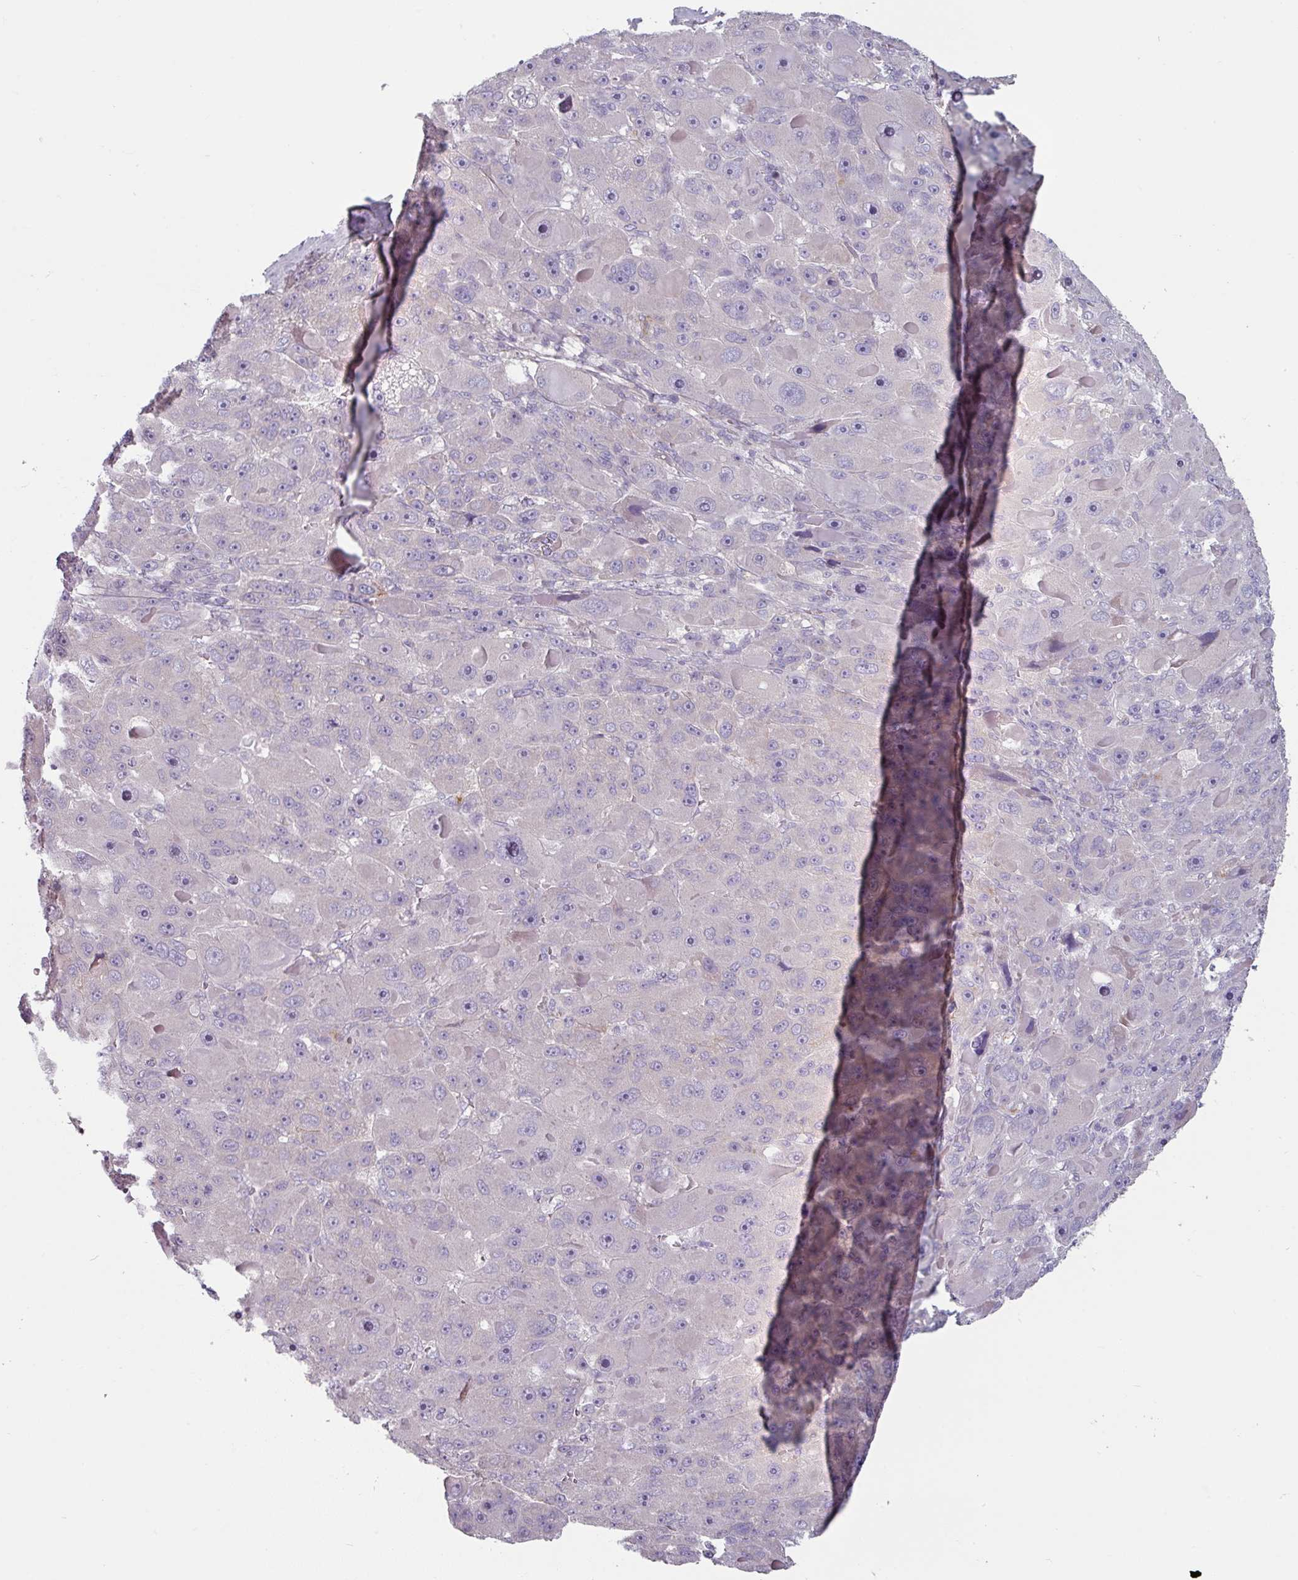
{"staining": {"intensity": "negative", "quantity": "none", "location": "none"}, "tissue": "liver cancer", "cell_type": "Tumor cells", "image_type": "cancer", "snomed": [{"axis": "morphology", "description": "Carcinoma, Hepatocellular, NOS"}, {"axis": "topography", "description": "Liver"}], "caption": "The image reveals no significant positivity in tumor cells of hepatocellular carcinoma (liver).", "gene": "MTMR14", "patient": {"sex": "male", "age": 76}}